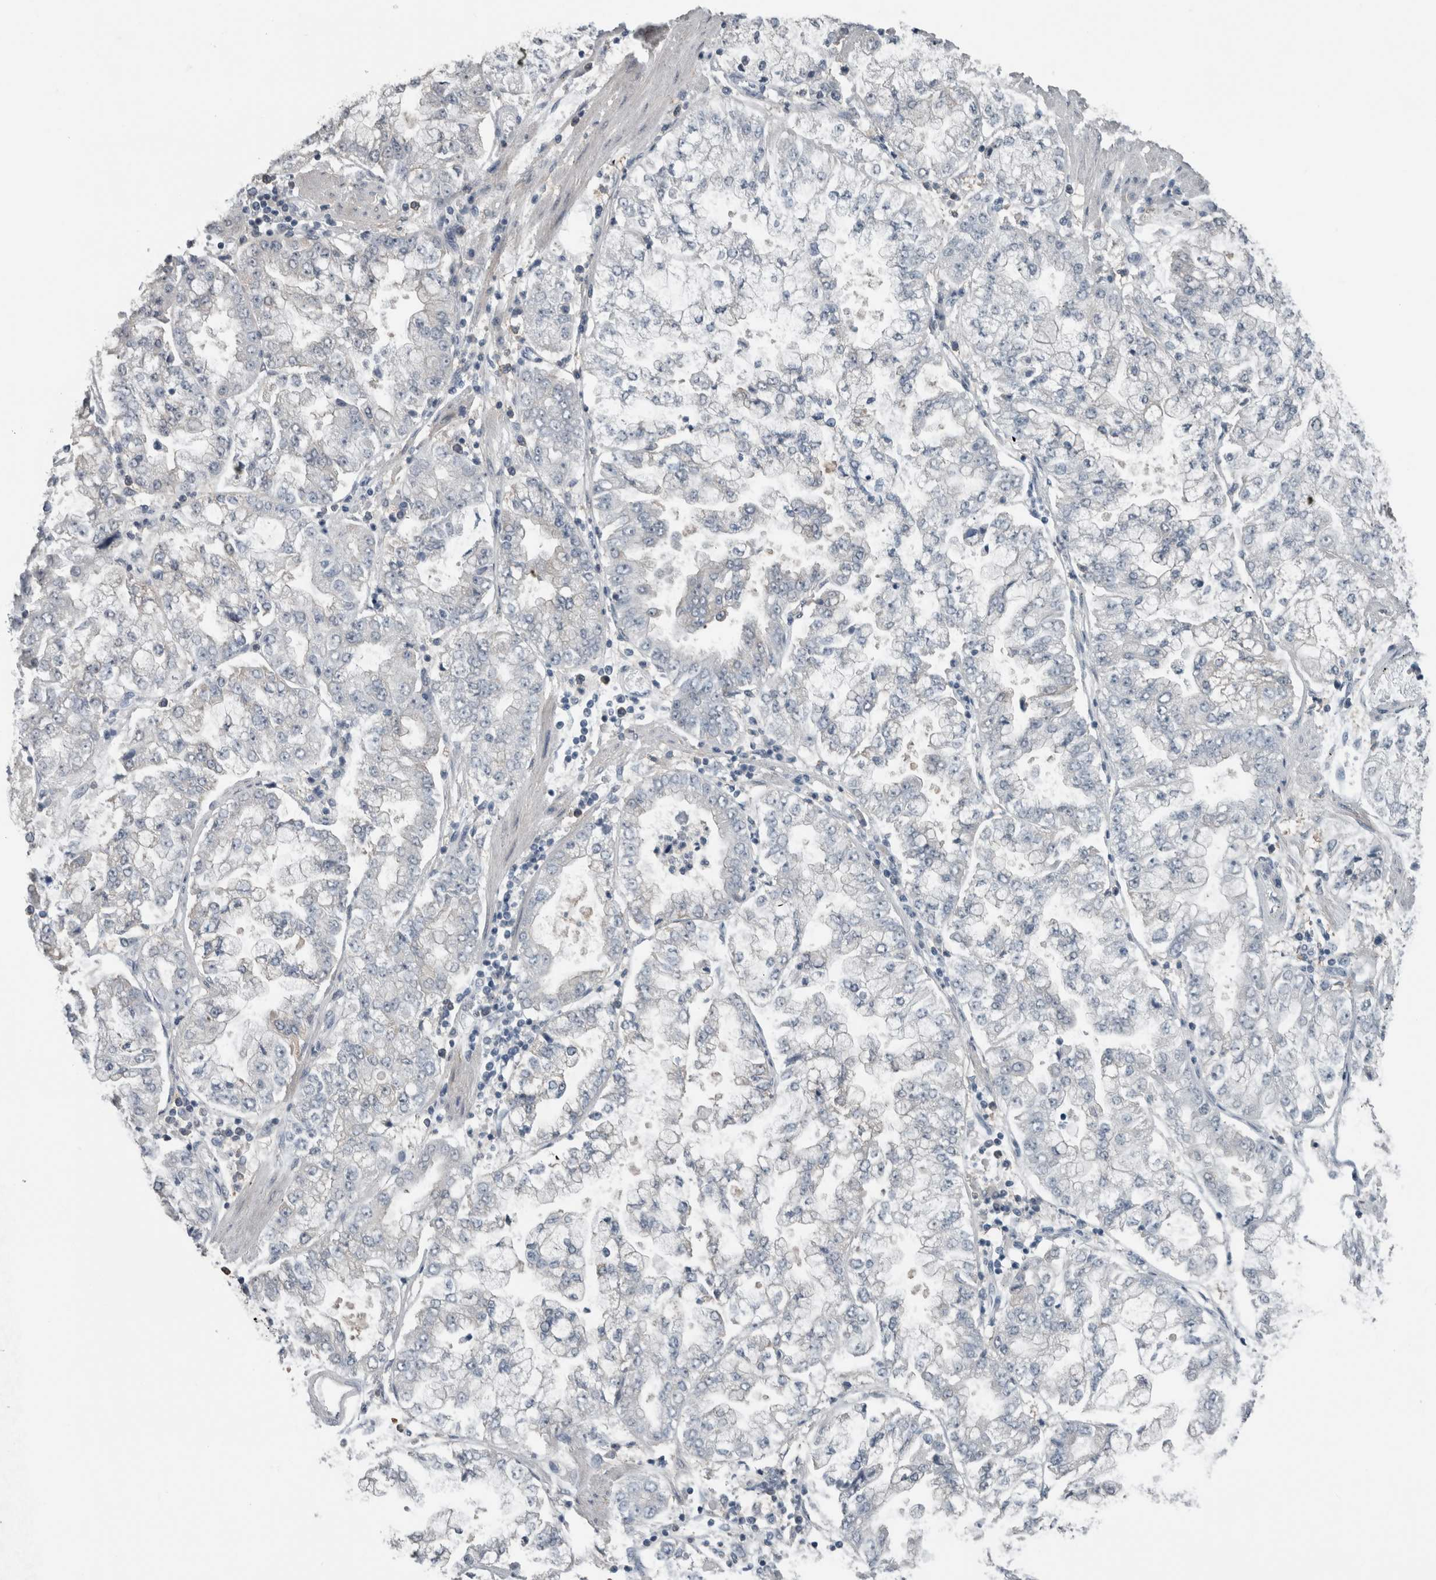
{"staining": {"intensity": "negative", "quantity": "none", "location": "none"}, "tissue": "stomach cancer", "cell_type": "Tumor cells", "image_type": "cancer", "snomed": [{"axis": "morphology", "description": "Adenocarcinoma, NOS"}, {"axis": "topography", "description": "Stomach"}], "caption": "High magnification brightfield microscopy of stomach cancer (adenocarcinoma) stained with DAB (brown) and counterstained with hematoxylin (blue): tumor cells show no significant staining. (Stains: DAB (3,3'-diaminobenzidine) immunohistochemistry with hematoxylin counter stain, Microscopy: brightfield microscopy at high magnification).", "gene": "ACSF2", "patient": {"sex": "male", "age": 76}}